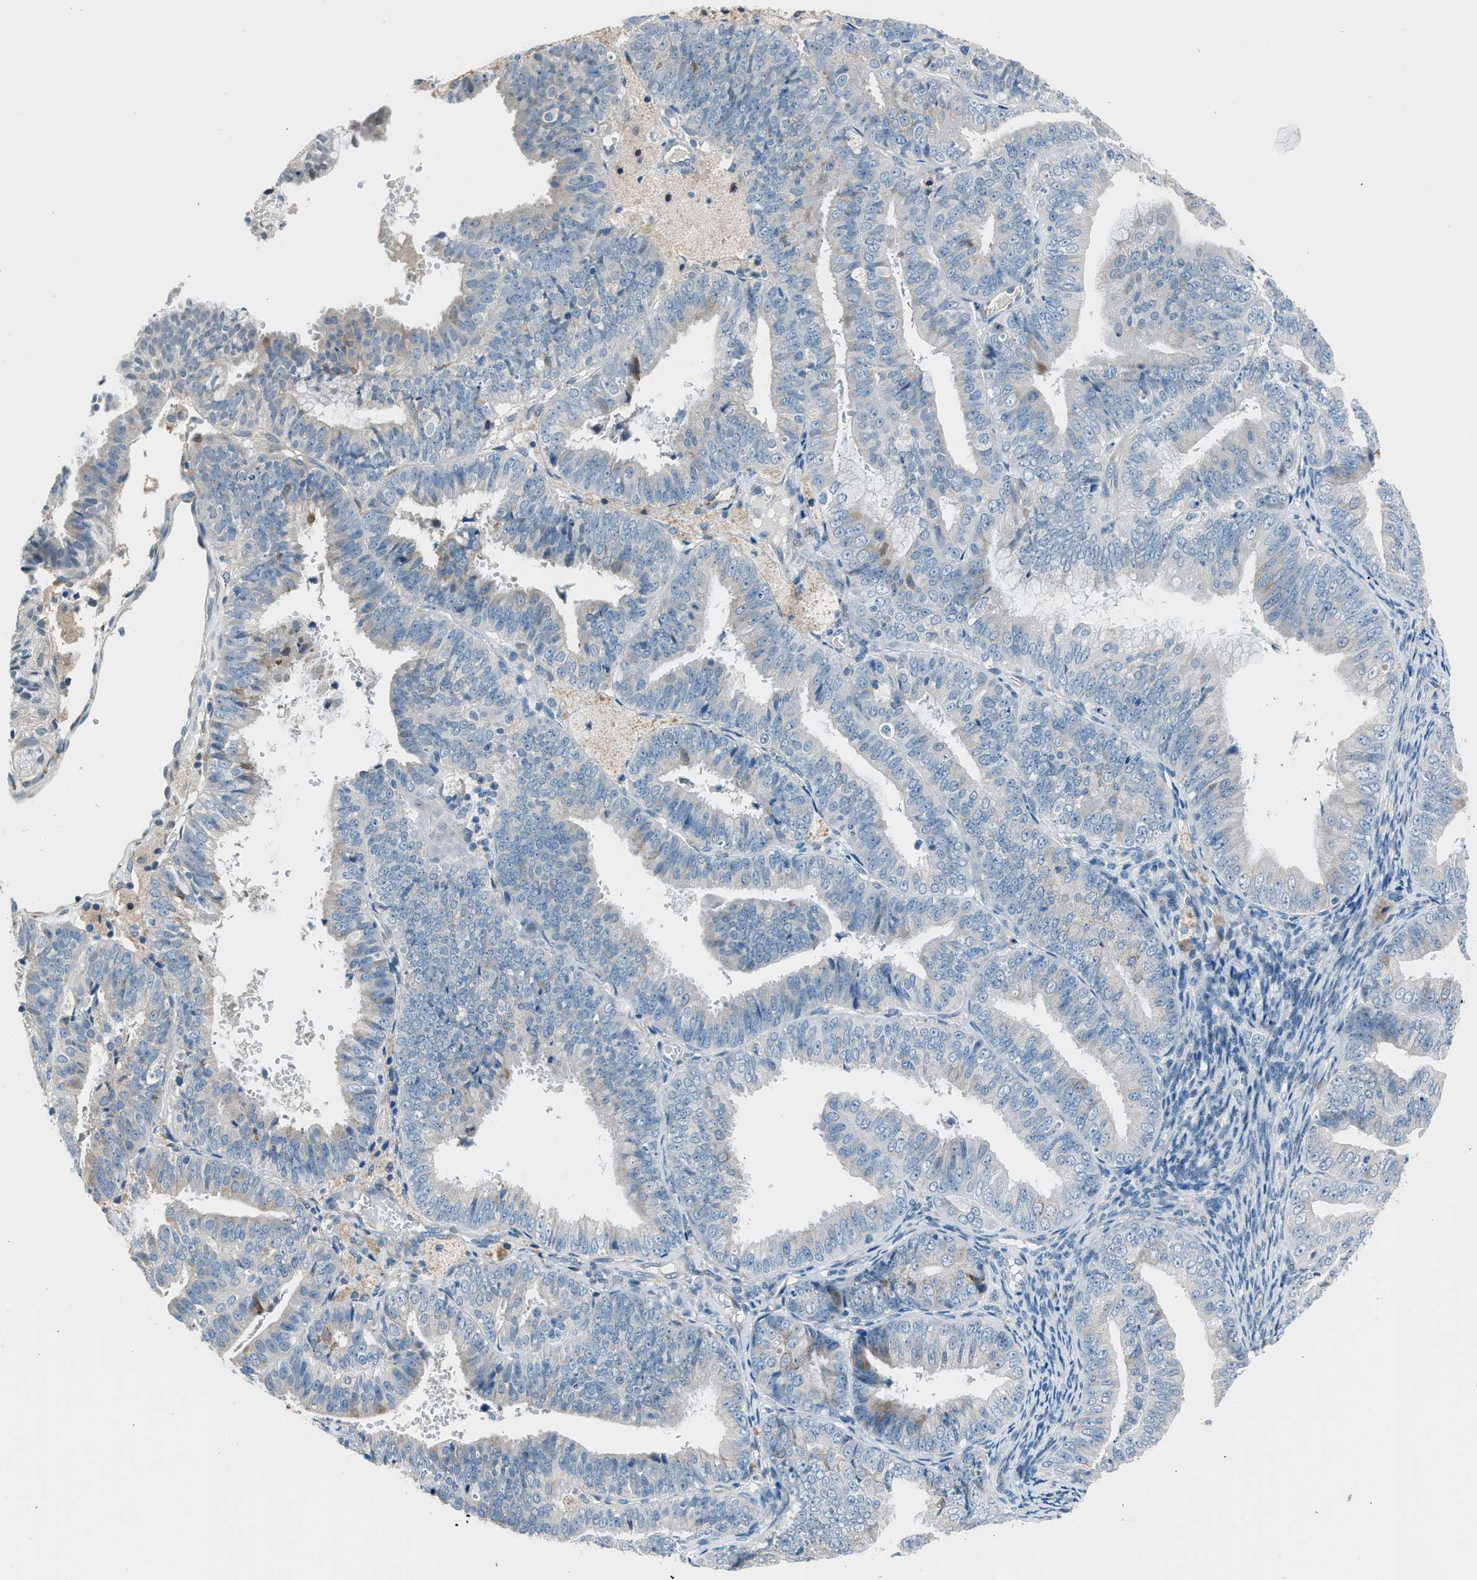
{"staining": {"intensity": "negative", "quantity": "none", "location": "none"}, "tissue": "endometrial cancer", "cell_type": "Tumor cells", "image_type": "cancer", "snomed": [{"axis": "morphology", "description": "Adenocarcinoma, NOS"}, {"axis": "topography", "description": "Endometrium"}], "caption": "Immunohistochemistry (IHC) micrograph of neoplastic tissue: human endometrial cancer (adenocarcinoma) stained with DAB shows no significant protein staining in tumor cells.", "gene": "RNF41", "patient": {"sex": "female", "age": 63}}